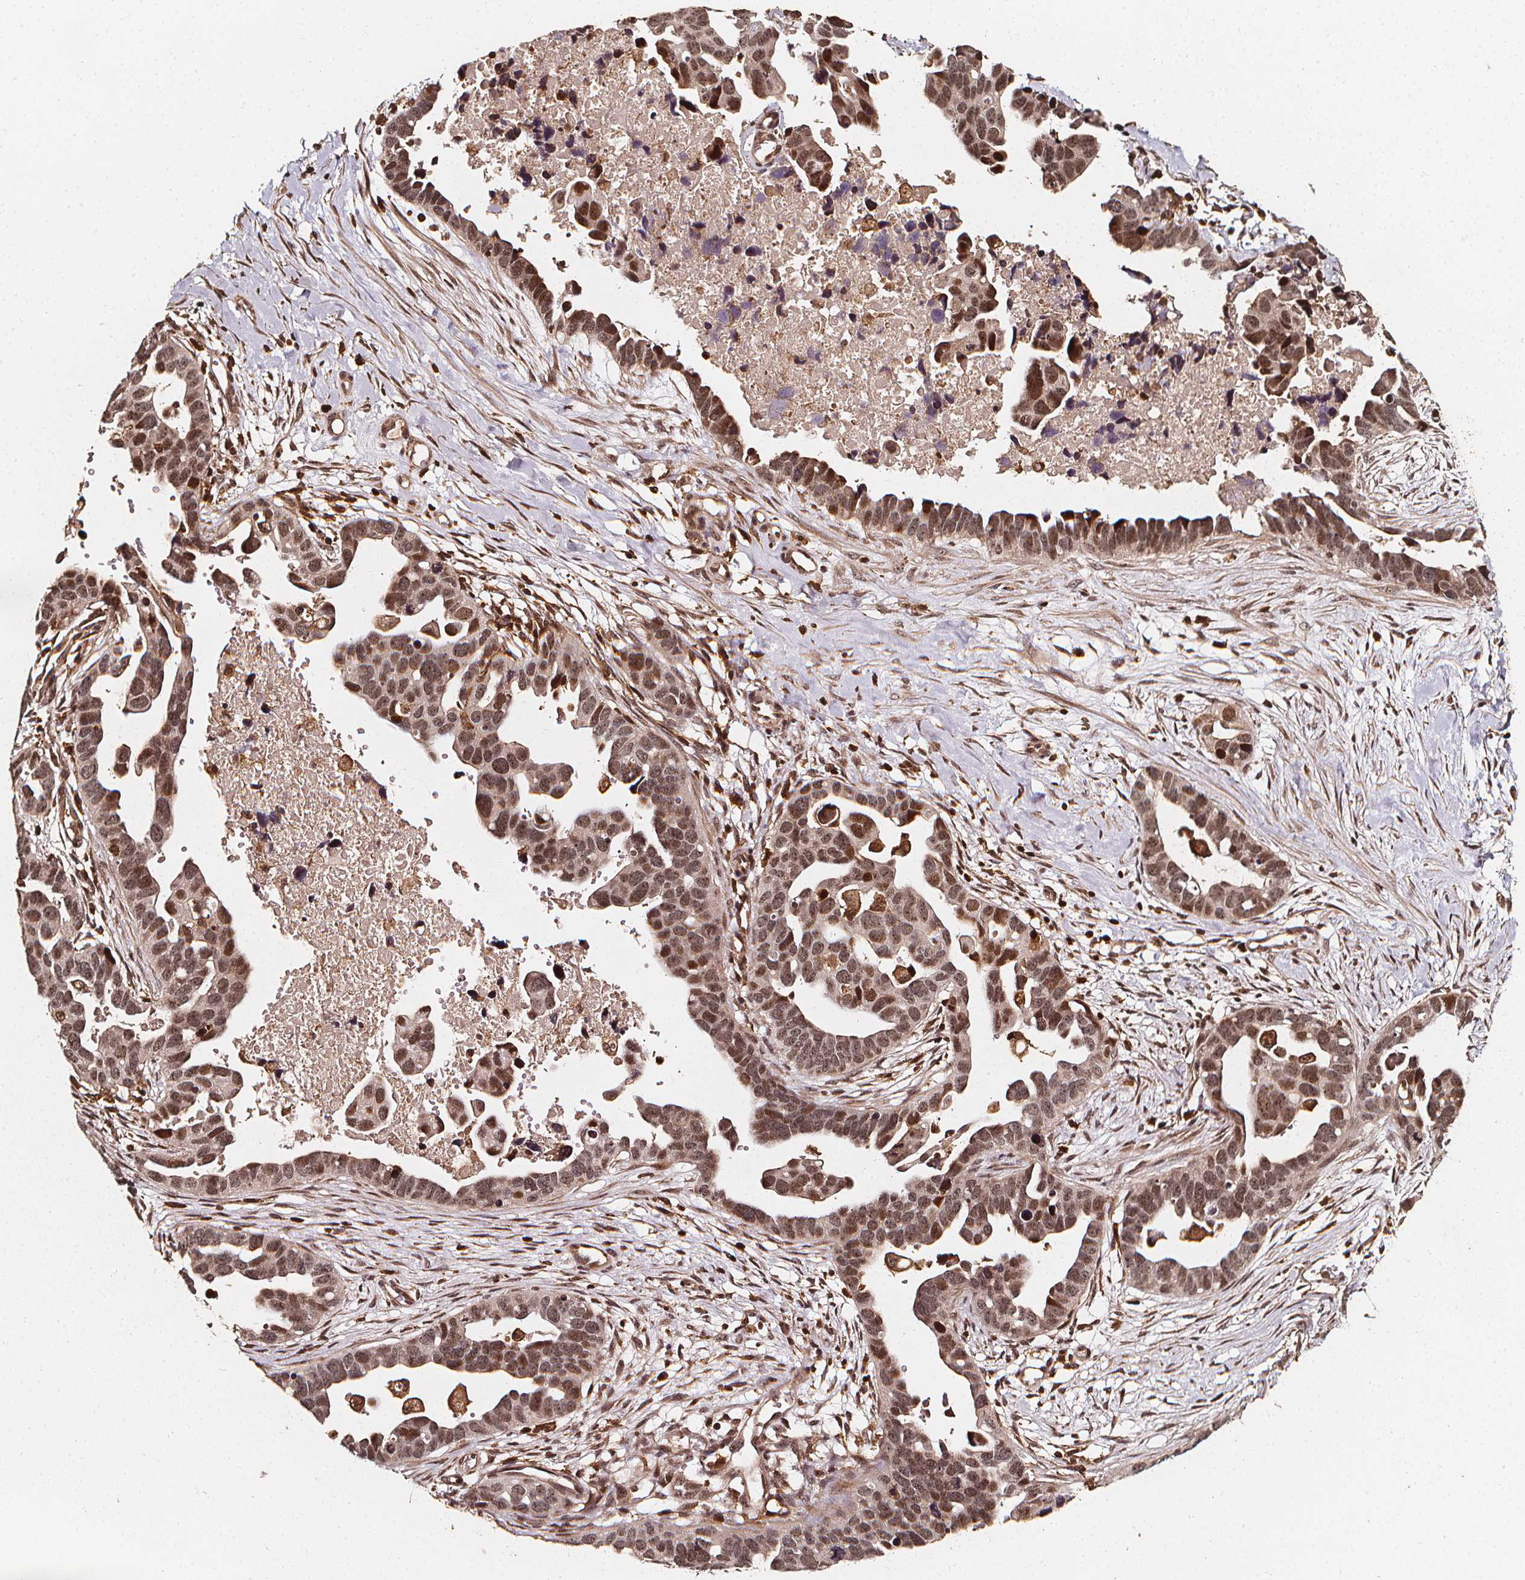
{"staining": {"intensity": "weak", "quantity": ">75%", "location": "nuclear"}, "tissue": "ovarian cancer", "cell_type": "Tumor cells", "image_type": "cancer", "snomed": [{"axis": "morphology", "description": "Cystadenocarcinoma, serous, NOS"}, {"axis": "topography", "description": "Ovary"}], "caption": "The photomicrograph demonstrates a brown stain indicating the presence of a protein in the nuclear of tumor cells in ovarian serous cystadenocarcinoma.", "gene": "EXOSC9", "patient": {"sex": "female", "age": 54}}